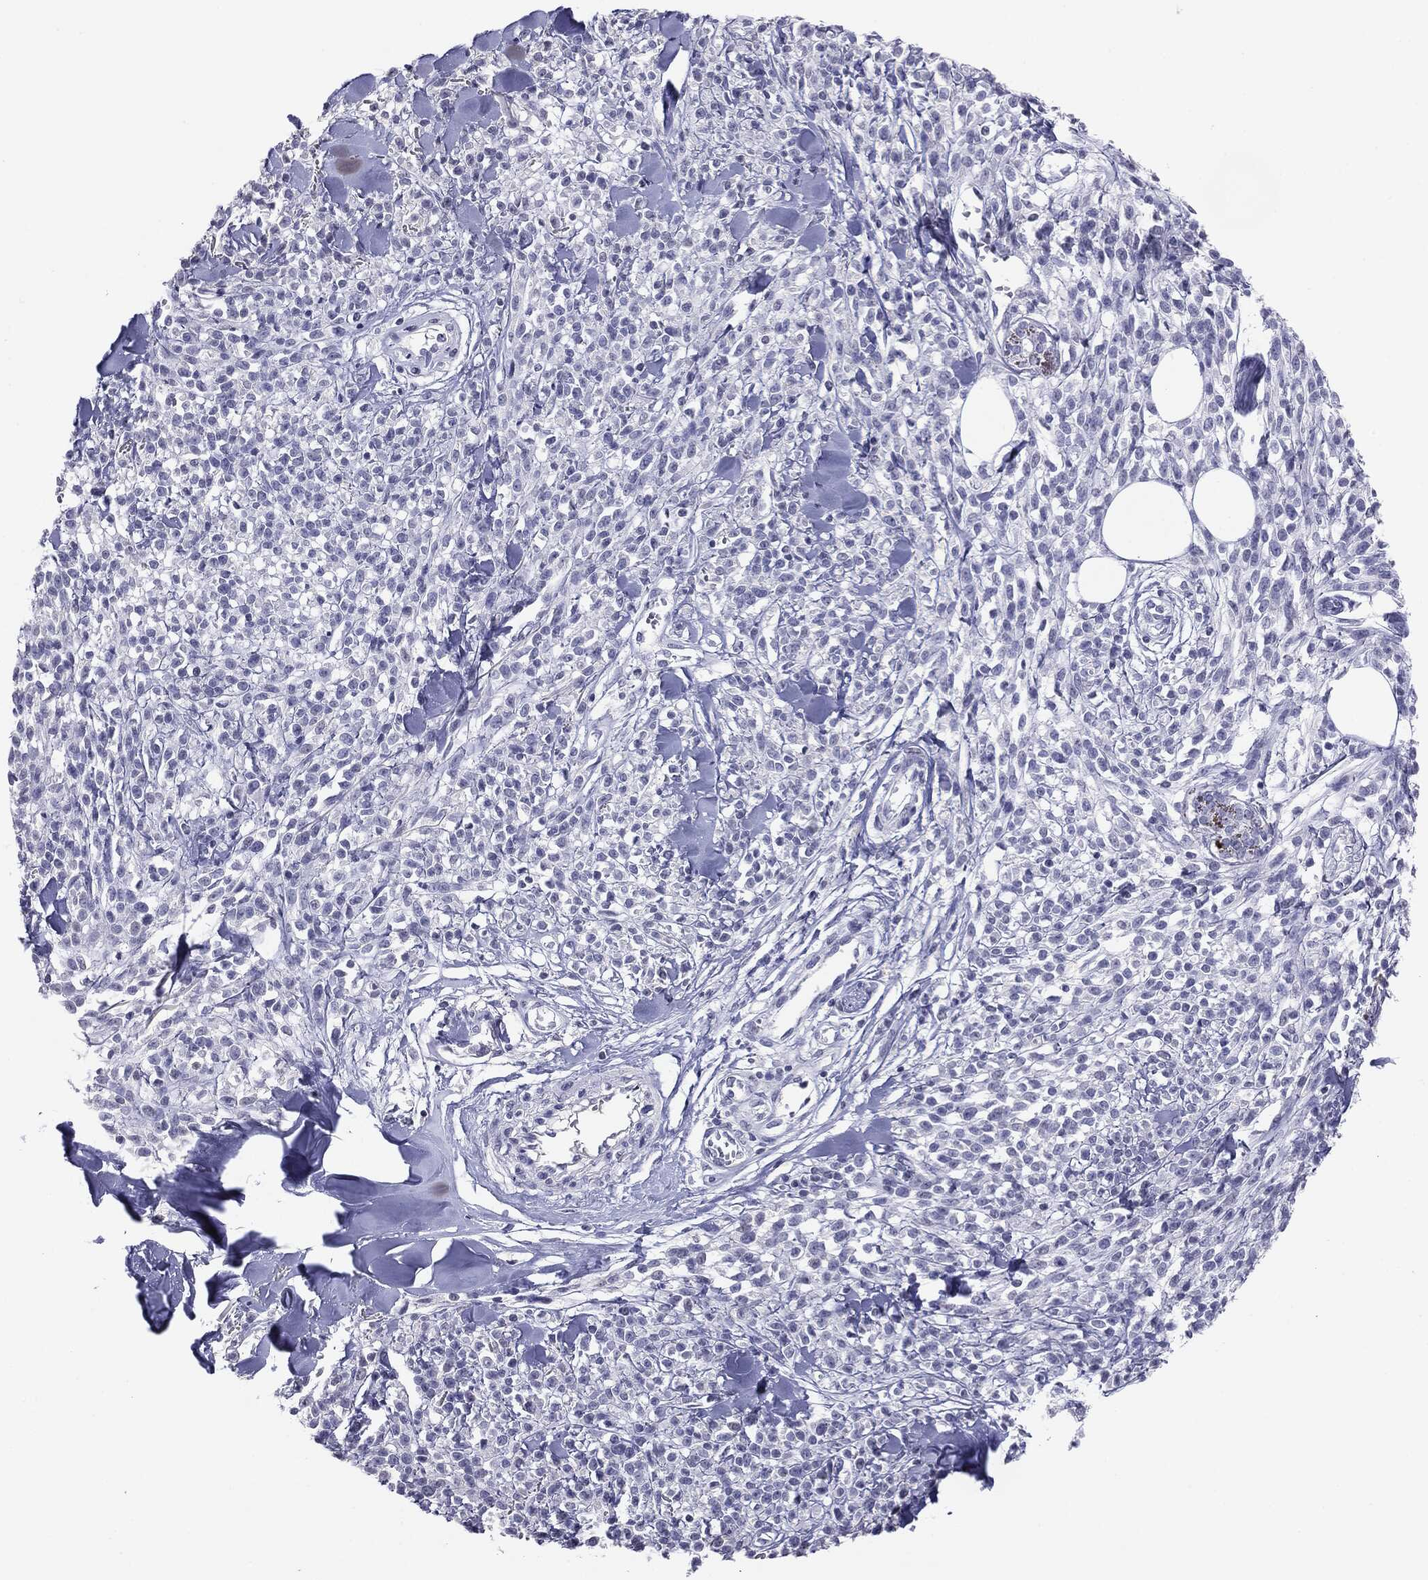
{"staining": {"intensity": "negative", "quantity": "none", "location": "none"}, "tissue": "melanoma", "cell_type": "Tumor cells", "image_type": "cancer", "snomed": [{"axis": "morphology", "description": "Malignant melanoma, NOS"}, {"axis": "topography", "description": "Skin"}, {"axis": "topography", "description": "Skin of trunk"}], "caption": "High magnification brightfield microscopy of melanoma stained with DAB (brown) and counterstained with hematoxylin (blue): tumor cells show no significant staining.", "gene": "SERPINB4", "patient": {"sex": "male", "age": 74}}